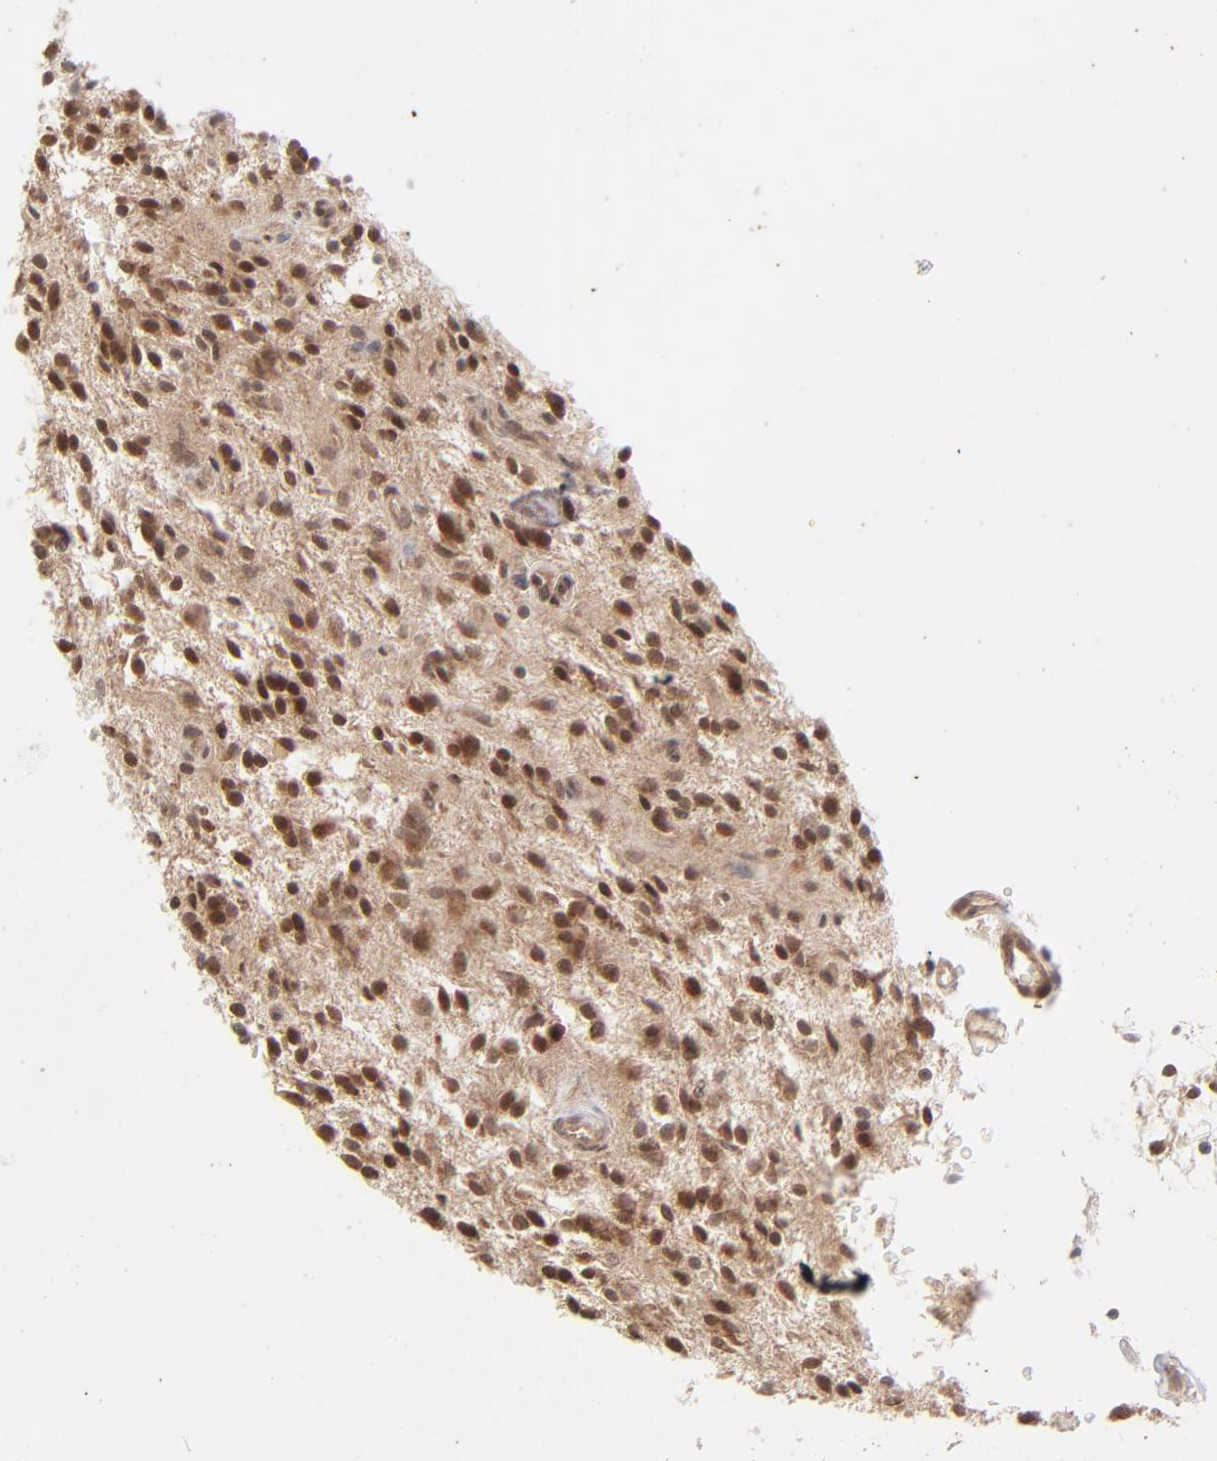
{"staining": {"intensity": "moderate", "quantity": ">75%", "location": "cytoplasmic/membranous,nuclear"}, "tissue": "glioma", "cell_type": "Tumor cells", "image_type": "cancer", "snomed": [{"axis": "morphology", "description": "Glioma, malignant, NOS"}, {"axis": "topography", "description": "Cerebellum"}], "caption": "Tumor cells show medium levels of moderate cytoplasmic/membranous and nuclear positivity in approximately >75% of cells in human malignant glioma.", "gene": "SCFD1", "patient": {"sex": "female", "age": 10}}